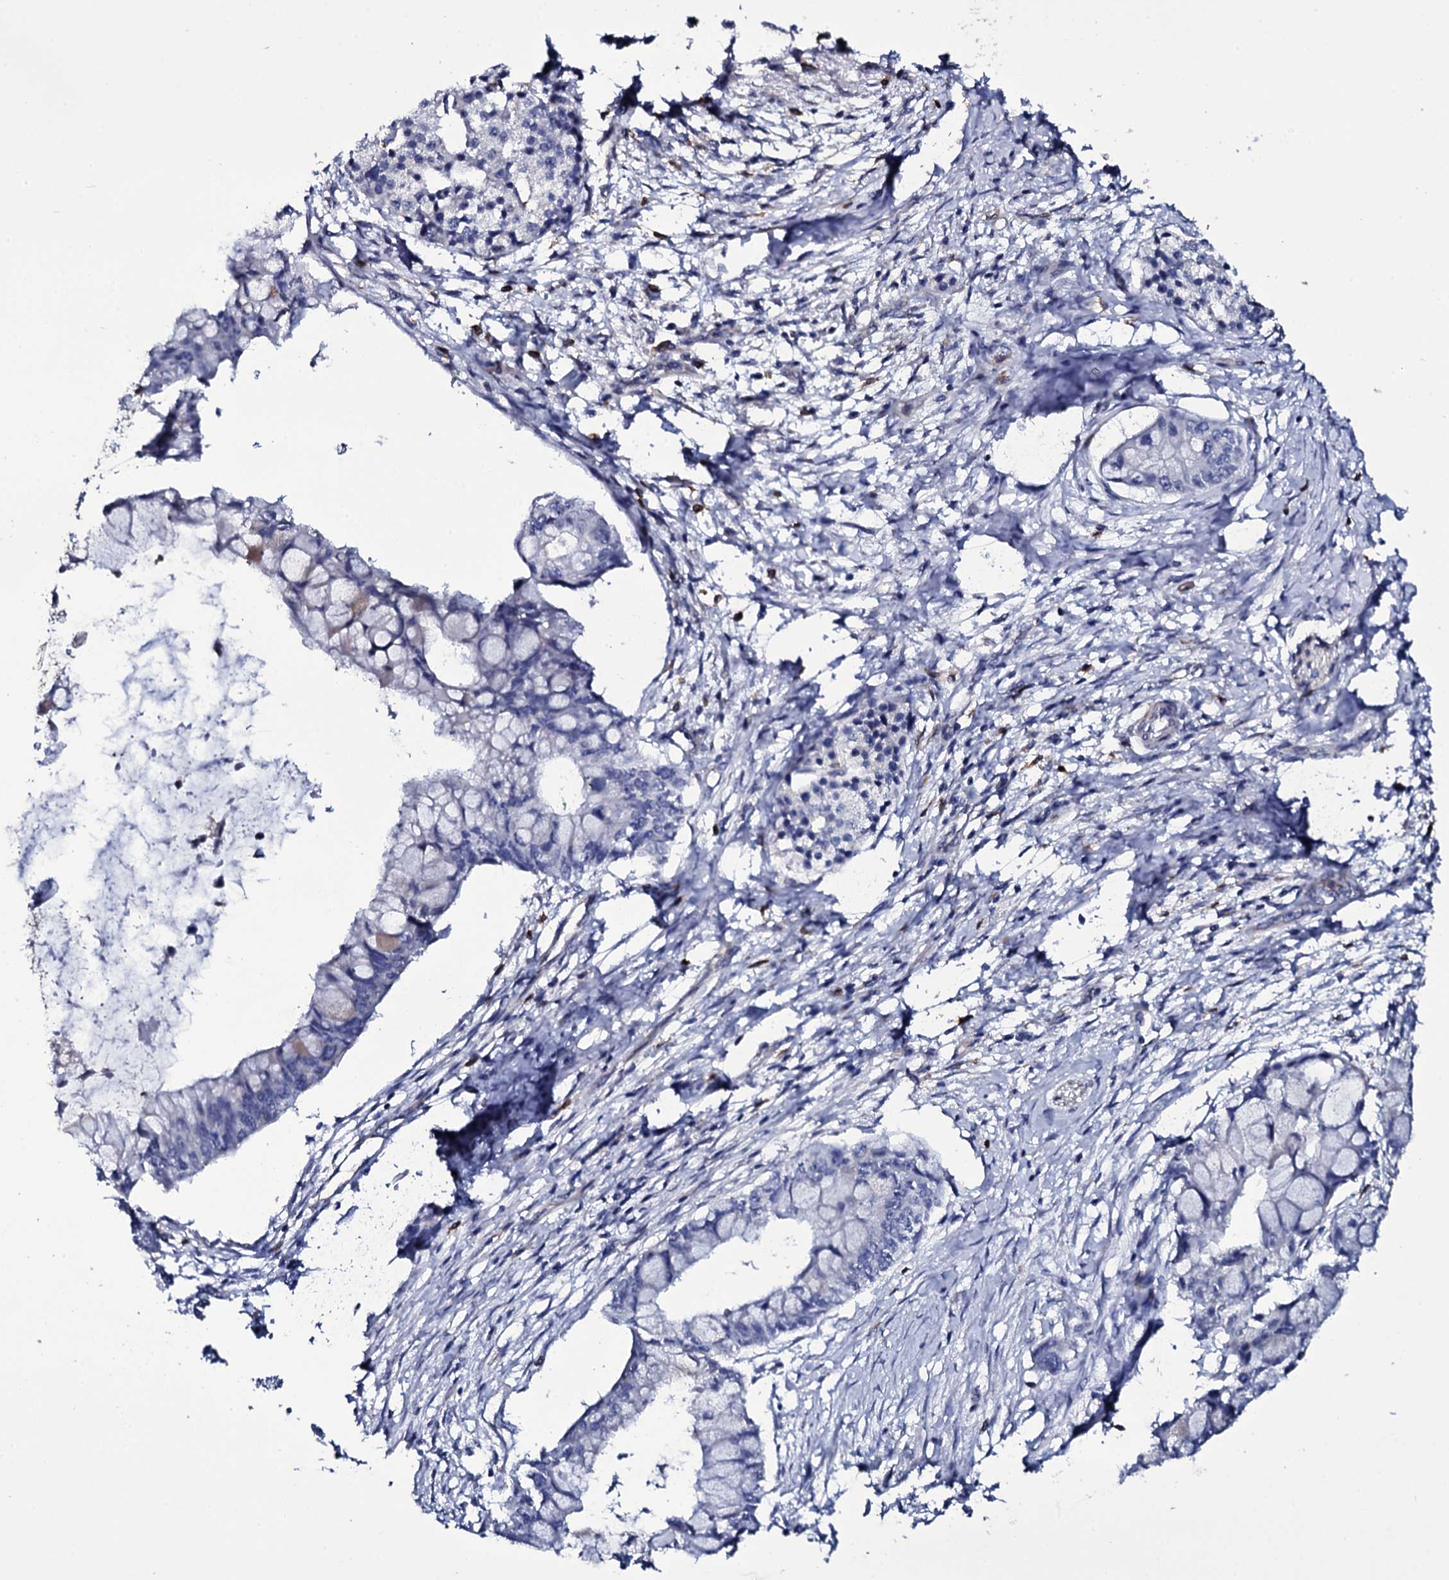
{"staining": {"intensity": "negative", "quantity": "none", "location": "none"}, "tissue": "pancreatic cancer", "cell_type": "Tumor cells", "image_type": "cancer", "snomed": [{"axis": "morphology", "description": "Adenocarcinoma, NOS"}, {"axis": "topography", "description": "Pancreas"}], "caption": "Immunohistochemistry photomicrograph of pancreatic cancer (adenocarcinoma) stained for a protein (brown), which exhibits no positivity in tumor cells. (DAB IHC, high magnification).", "gene": "TTC23", "patient": {"sex": "male", "age": 48}}